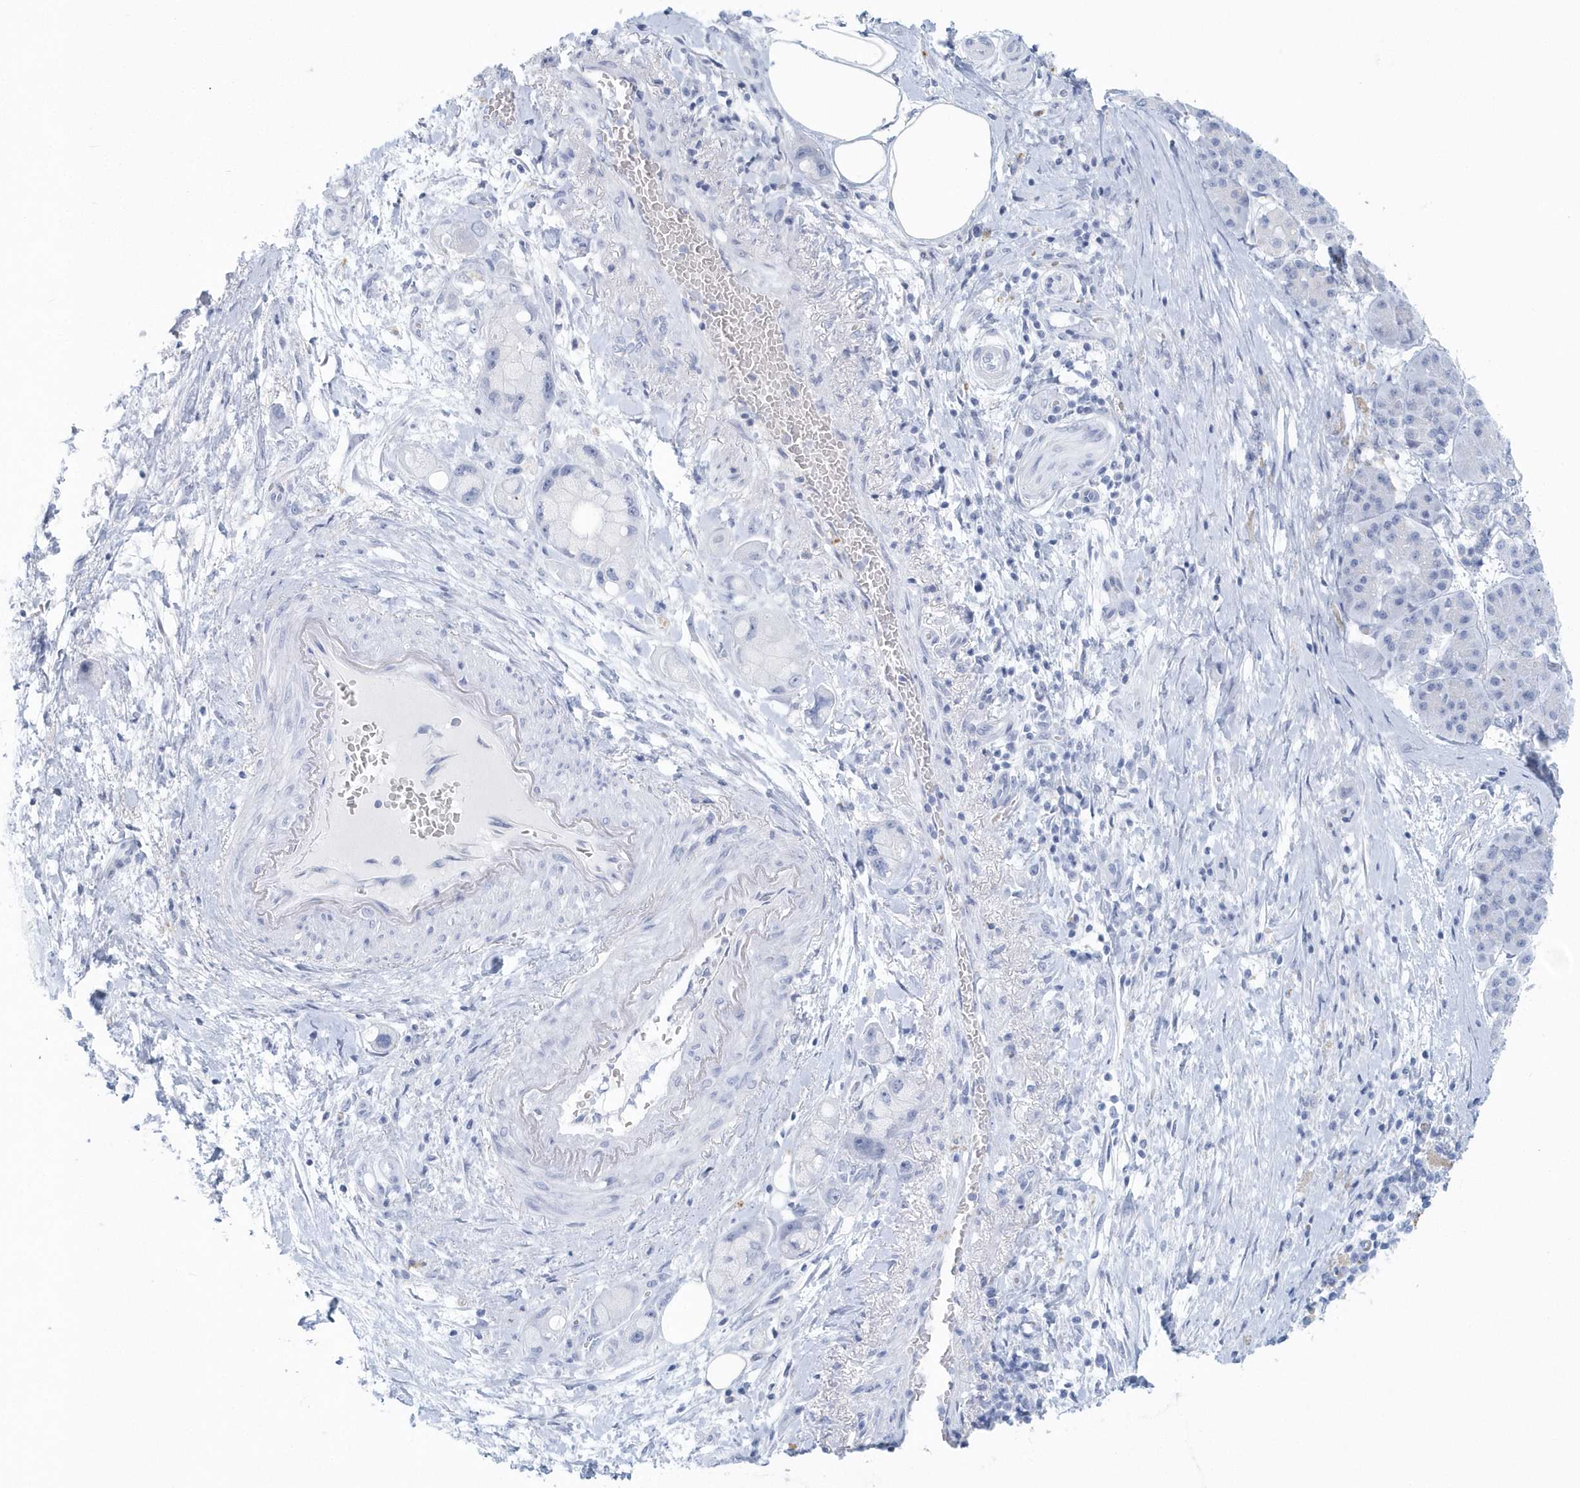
{"staining": {"intensity": "negative", "quantity": "none", "location": "none"}, "tissue": "pancreatic cancer", "cell_type": "Tumor cells", "image_type": "cancer", "snomed": [{"axis": "morphology", "description": "Normal tissue, NOS"}, {"axis": "morphology", "description": "Adenocarcinoma, NOS"}, {"axis": "topography", "description": "Pancreas"}], "caption": "Pancreatic adenocarcinoma stained for a protein using immunohistochemistry (IHC) displays no expression tumor cells.", "gene": "PTPRO", "patient": {"sex": "female", "age": 68}}